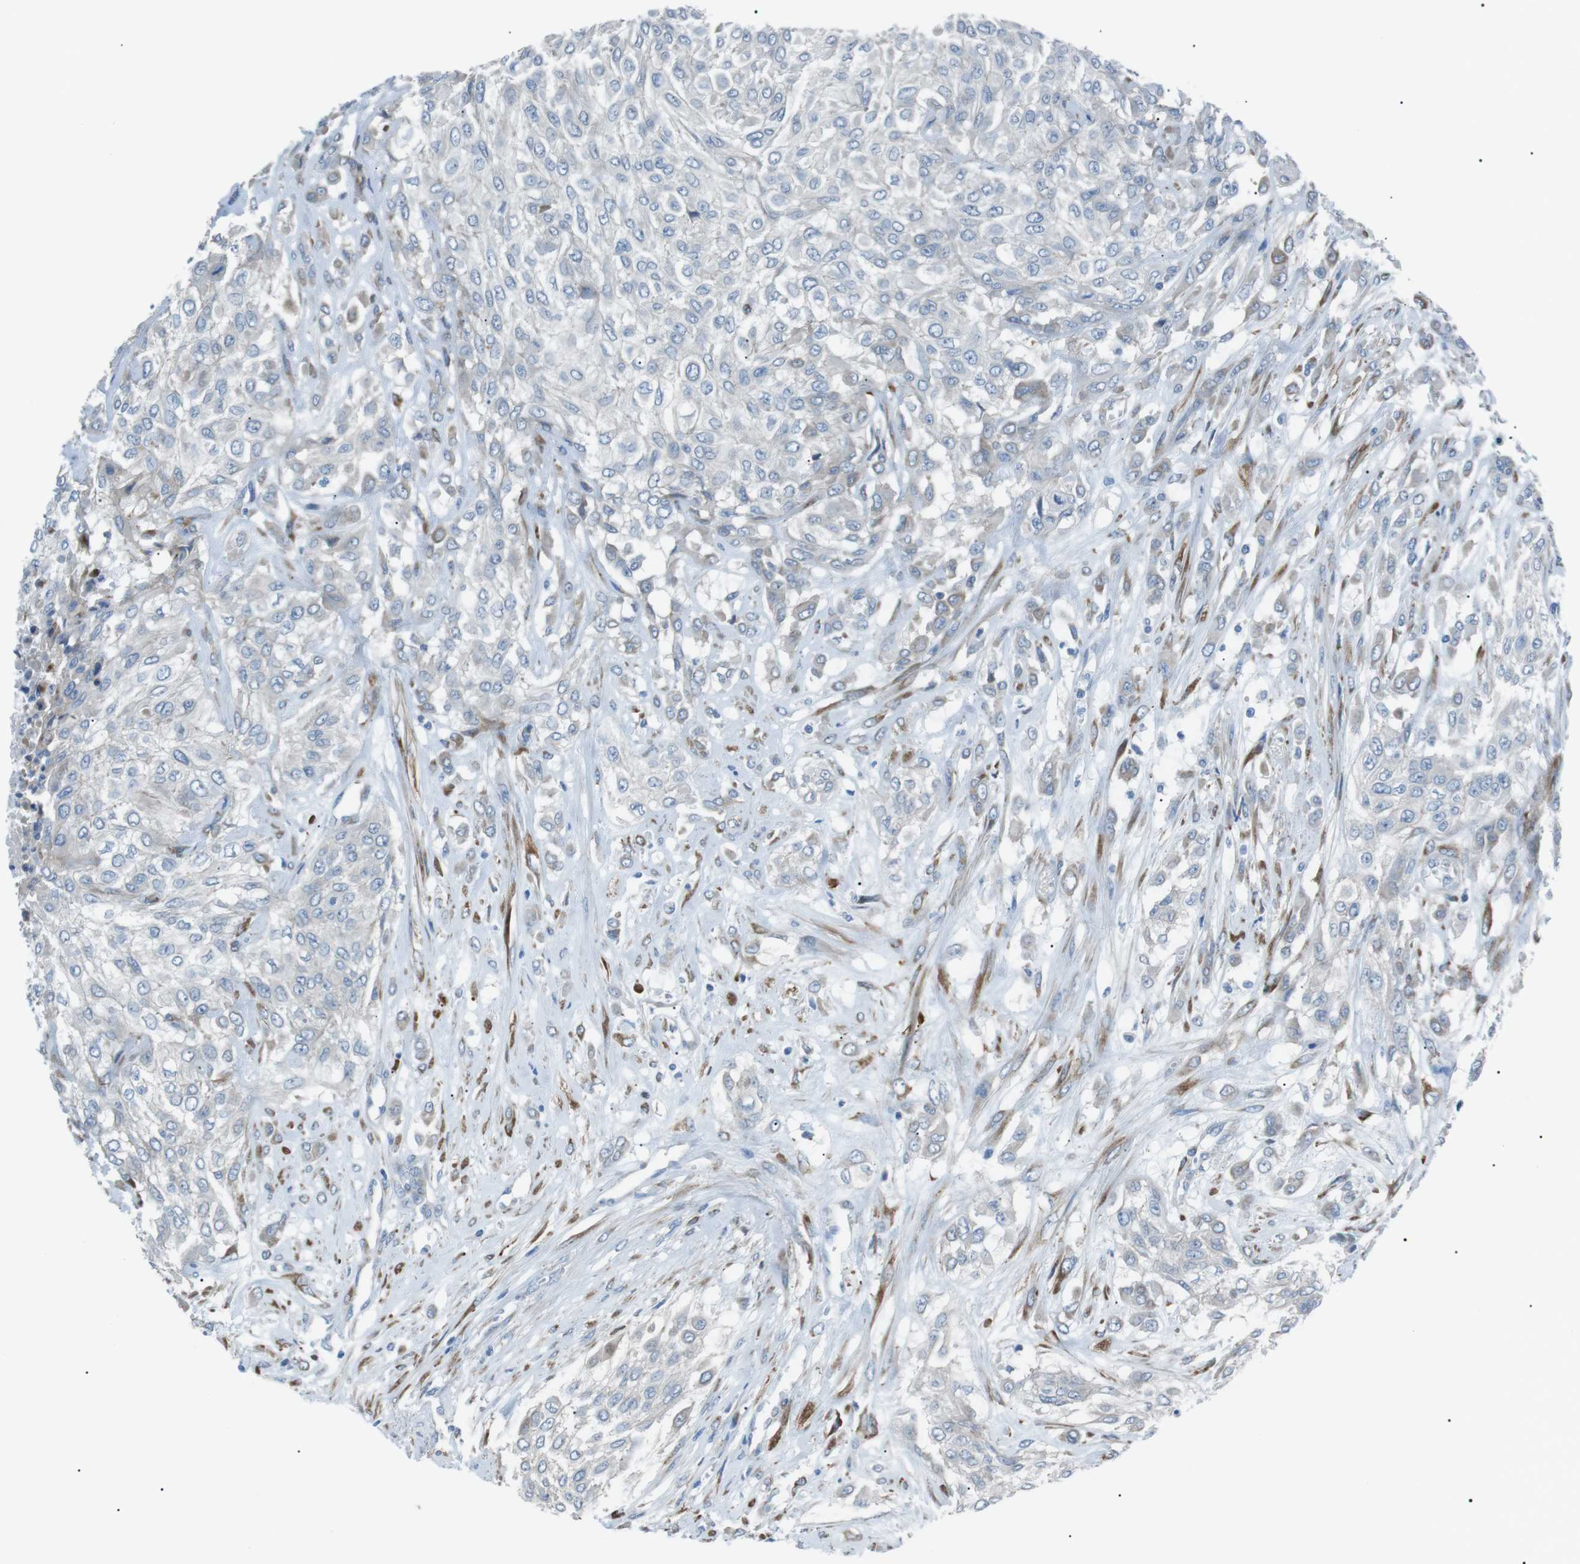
{"staining": {"intensity": "negative", "quantity": "none", "location": "none"}, "tissue": "urothelial cancer", "cell_type": "Tumor cells", "image_type": "cancer", "snomed": [{"axis": "morphology", "description": "Urothelial carcinoma, High grade"}, {"axis": "topography", "description": "Urinary bladder"}], "caption": "The image reveals no significant positivity in tumor cells of high-grade urothelial carcinoma. (Stains: DAB (3,3'-diaminobenzidine) immunohistochemistry with hematoxylin counter stain, Microscopy: brightfield microscopy at high magnification).", "gene": "MTARC2", "patient": {"sex": "male", "age": 57}}